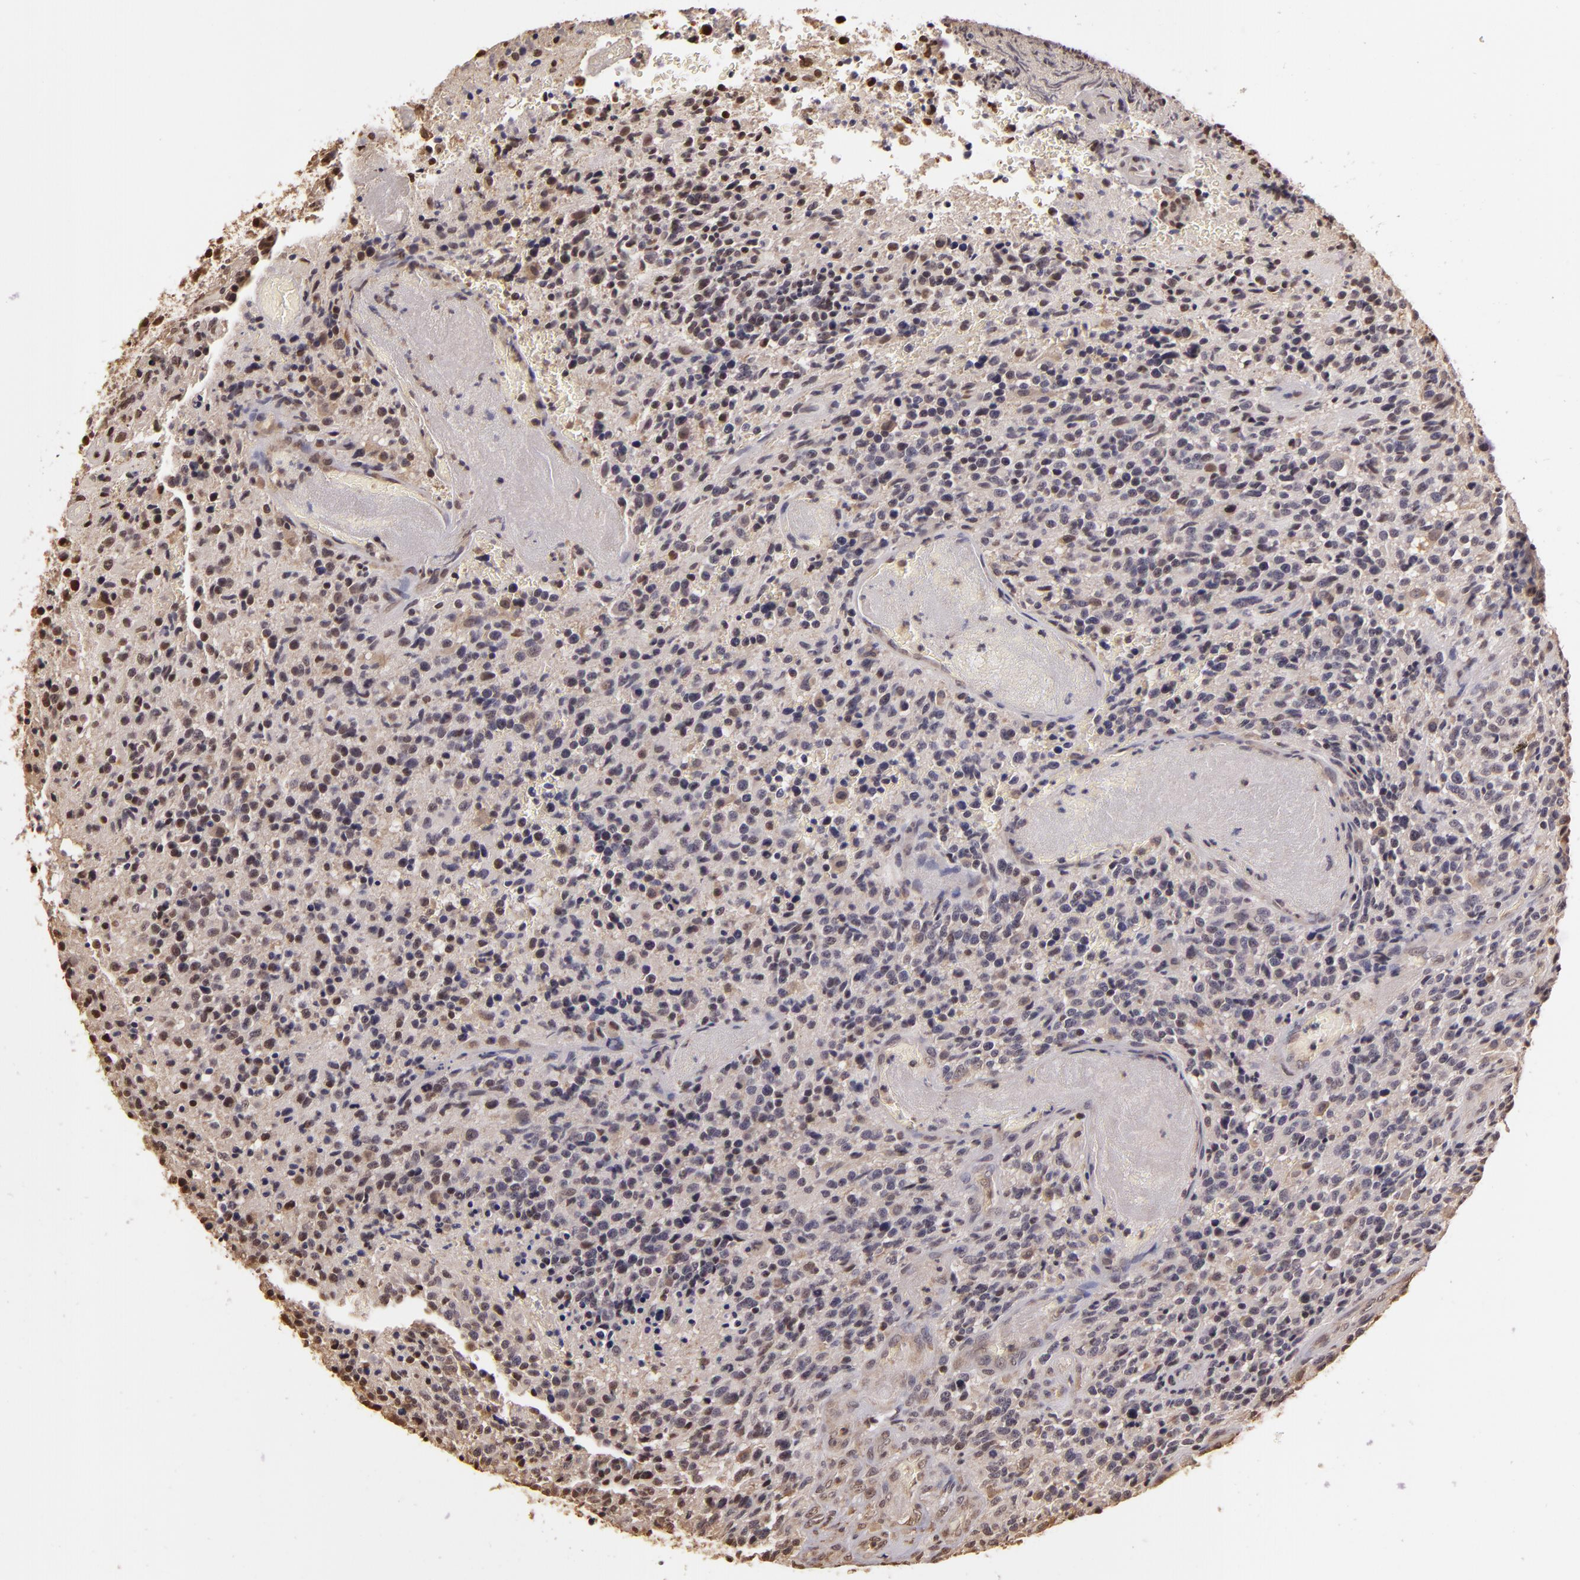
{"staining": {"intensity": "negative", "quantity": "none", "location": "none"}, "tissue": "glioma", "cell_type": "Tumor cells", "image_type": "cancer", "snomed": [{"axis": "morphology", "description": "Glioma, malignant, High grade"}, {"axis": "topography", "description": "Brain"}], "caption": "This micrograph is of high-grade glioma (malignant) stained with IHC to label a protein in brown with the nuclei are counter-stained blue. There is no staining in tumor cells.", "gene": "ARPC2", "patient": {"sex": "male", "age": 36}}